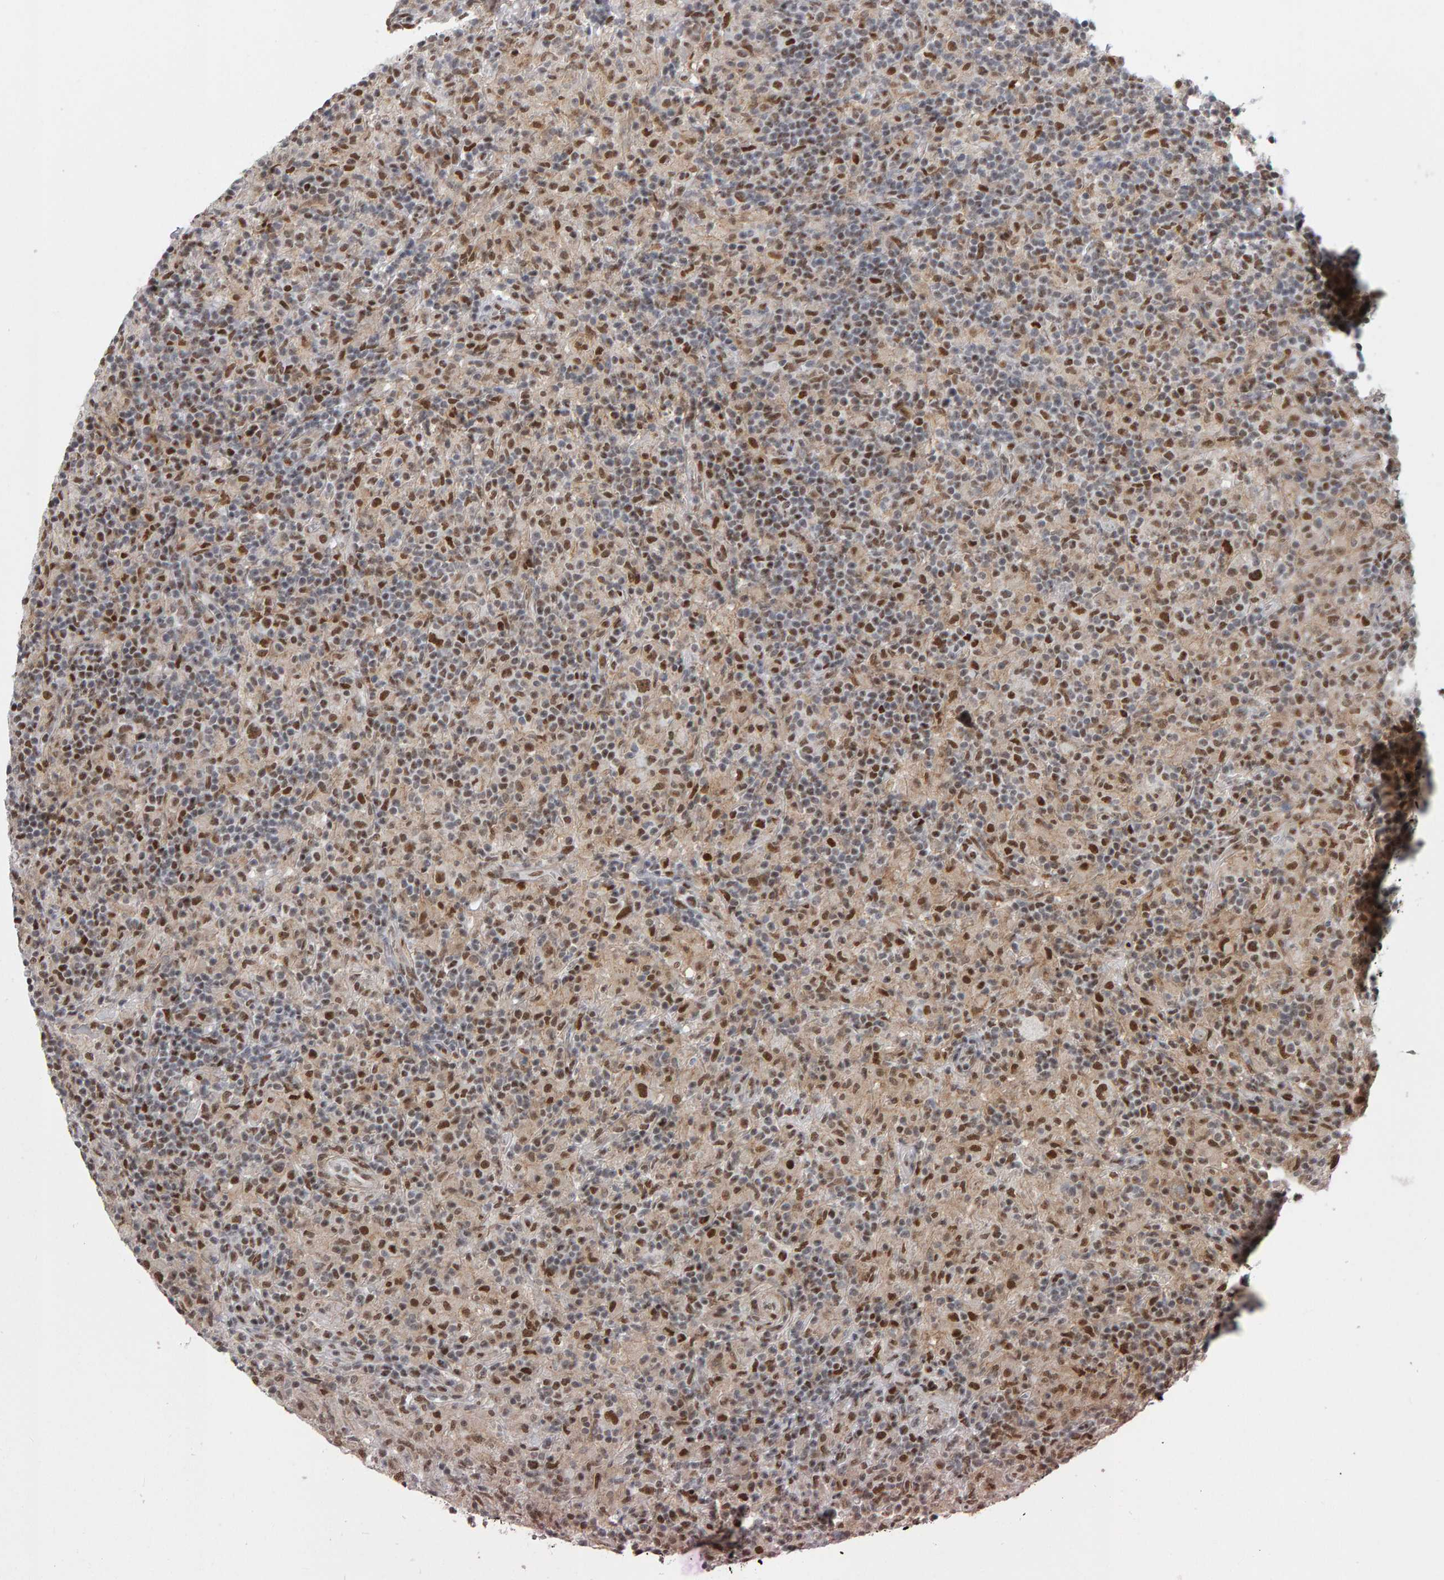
{"staining": {"intensity": "moderate", "quantity": ">75%", "location": "nuclear"}, "tissue": "lymphoma", "cell_type": "Tumor cells", "image_type": "cancer", "snomed": [{"axis": "morphology", "description": "Hodgkin's disease, NOS"}, {"axis": "topography", "description": "Lymph node"}], "caption": "An image of lymphoma stained for a protein exhibits moderate nuclear brown staining in tumor cells.", "gene": "ATF7IP", "patient": {"sex": "male", "age": 70}}